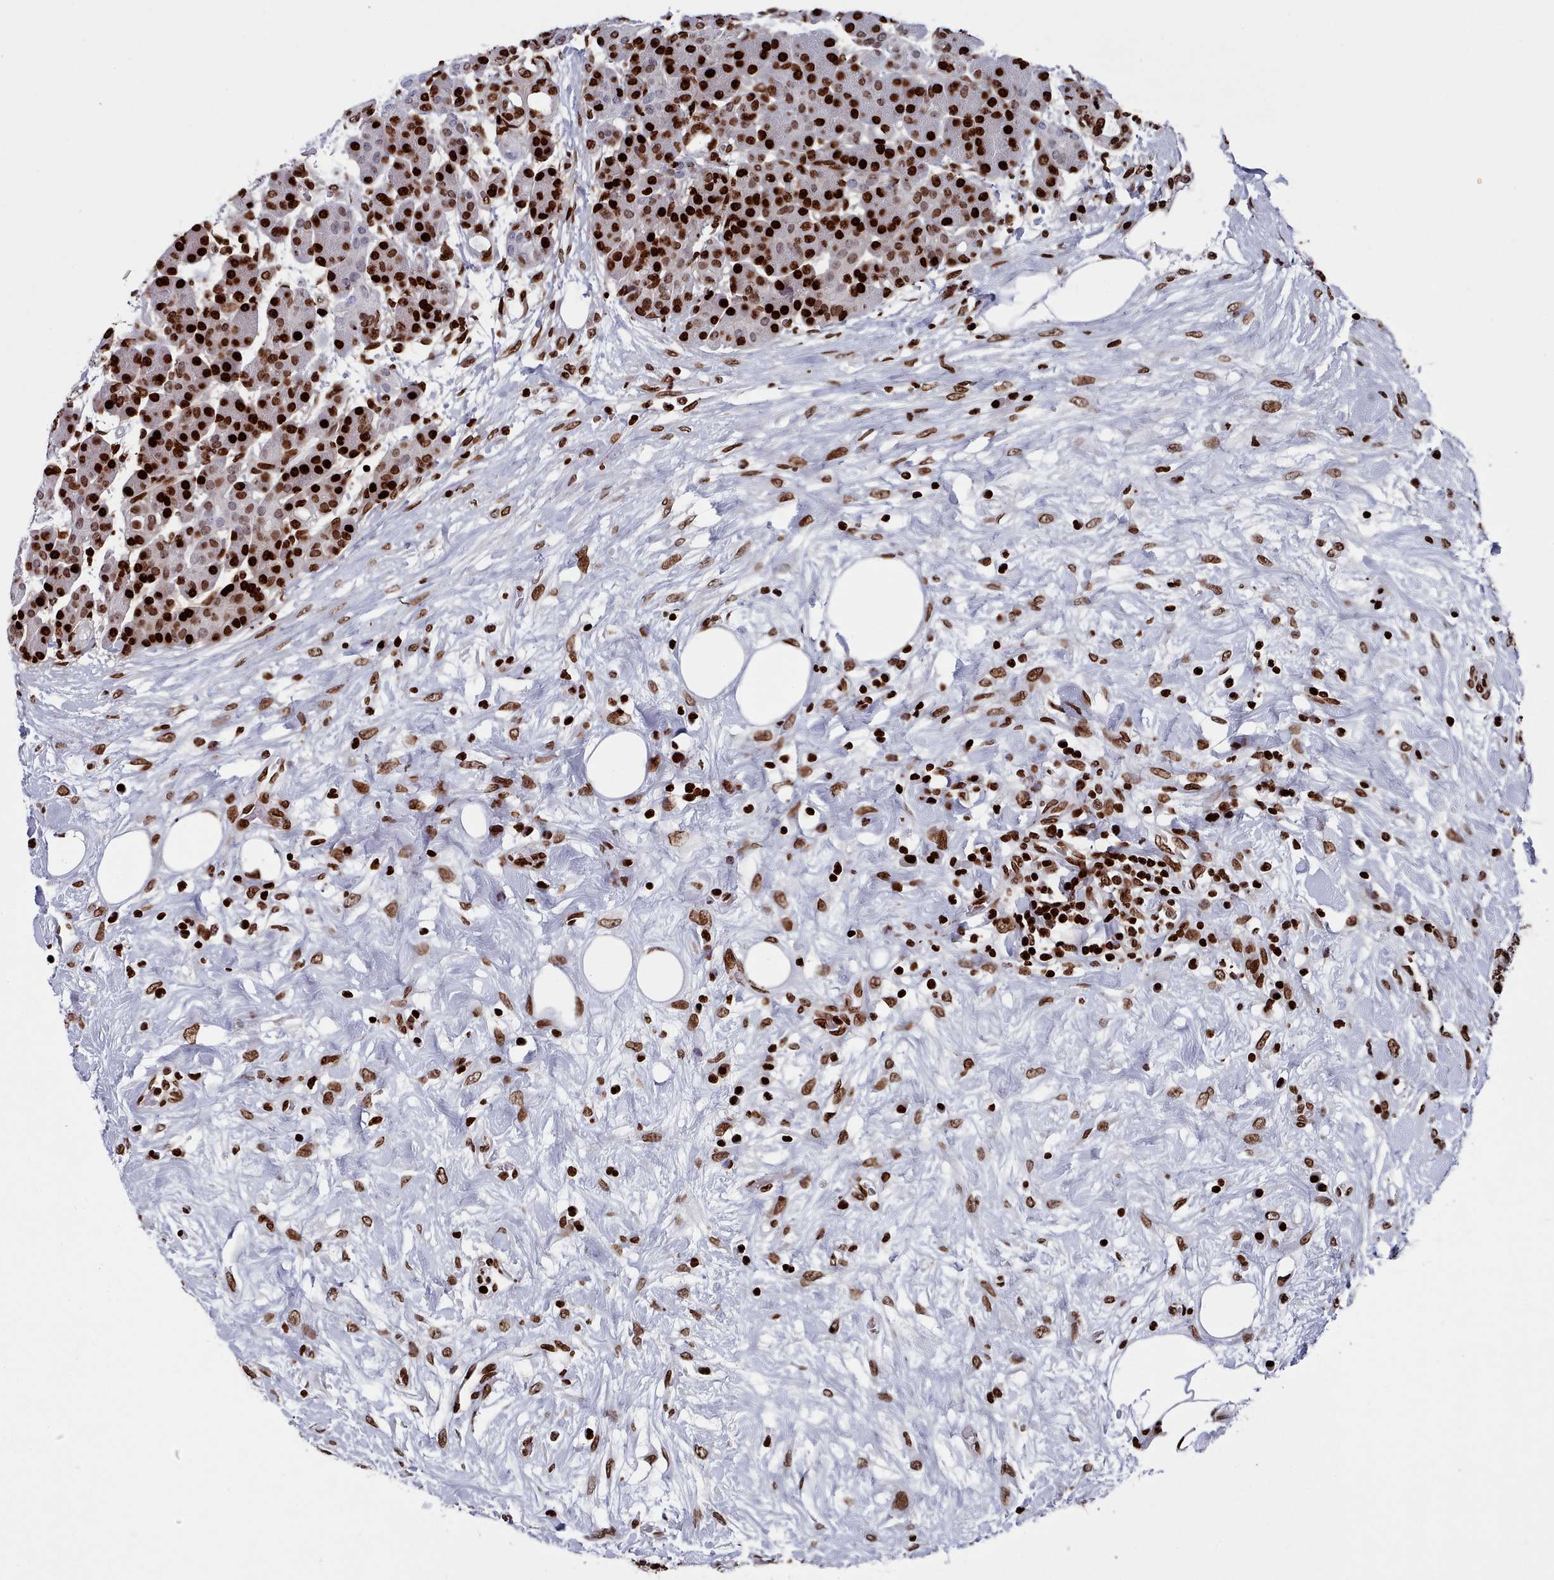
{"staining": {"intensity": "strong", "quantity": ">75%", "location": "nuclear"}, "tissue": "pancreas", "cell_type": "Exocrine glandular cells", "image_type": "normal", "snomed": [{"axis": "morphology", "description": "Normal tissue, NOS"}, {"axis": "topography", "description": "Pancreas"}], "caption": "This image exhibits immunohistochemistry (IHC) staining of benign human pancreas, with high strong nuclear expression in about >75% of exocrine glandular cells.", "gene": "PCDHB11", "patient": {"sex": "male", "age": 63}}